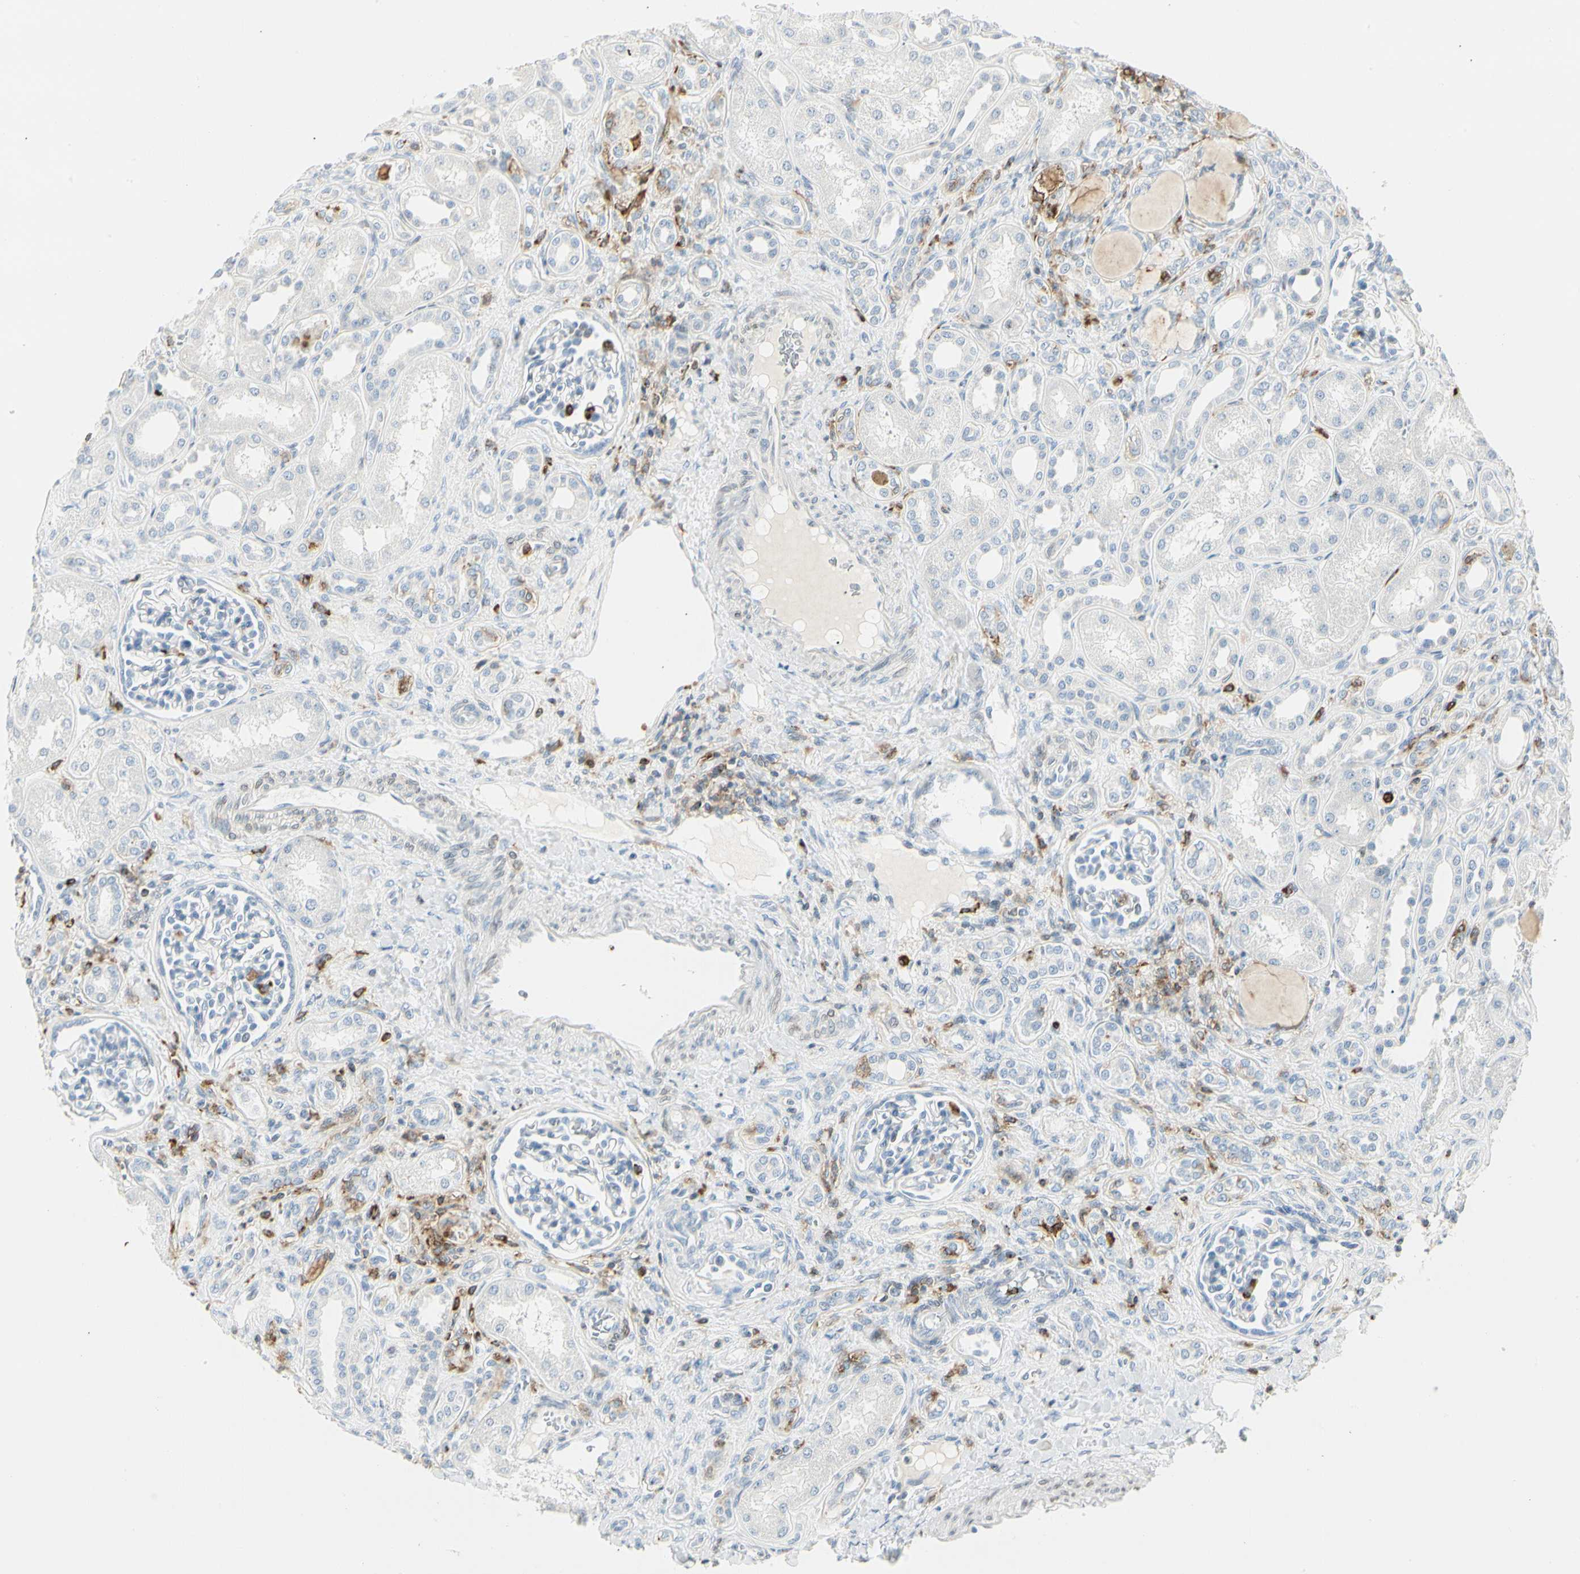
{"staining": {"intensity": "negative", "quantity": "none", "location": "none"}, "tissue": "kidney", "cell_type": "Cells in glomeruli", "image_type": "normal", "snomed": [{"axis": "morphology", "description": "Normal tissue, NOS"}, {"axis": "topography", "description": "Kidney"}], "caption": "Human kidney stained for a protein using immunohistochemistry shows no staining in cells in glomeruli.", "gene": "ITGB2", "patient": {"sex": "male", "age": 7}}